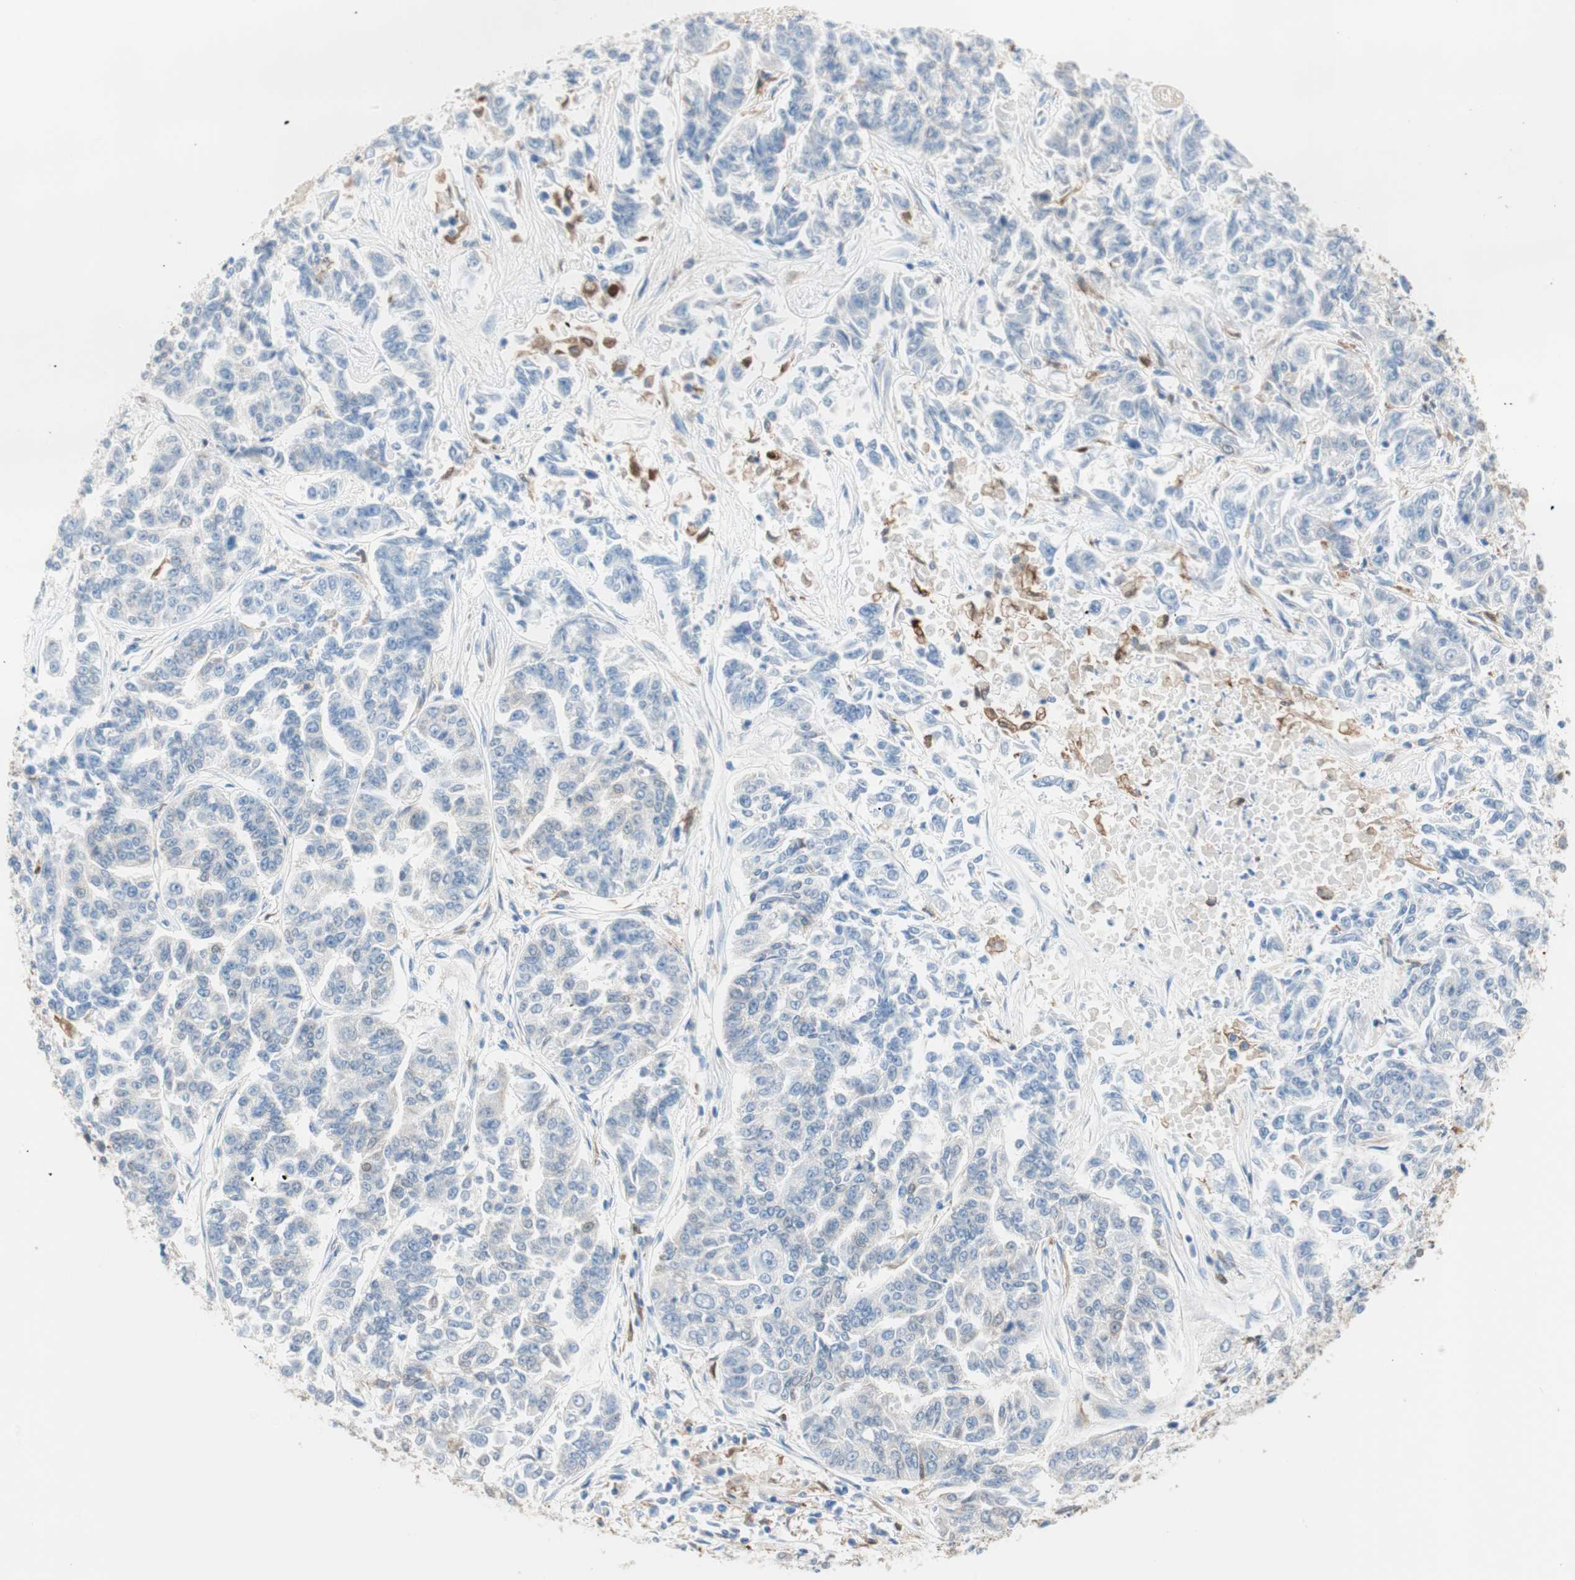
{"staining": {"intensity": "weak", "quantity": "25%-75%", "location": "cytoplasmic/membranous"}, "tissue": "lung cancer", "cell_type": "Tumor cells", "image_type": "cancer", "snomed": [{"axis": "morphology", "description": "Adenocarcinoma, NOS"}, {"axis": "topography", "description": "Lung"}], "caption": "IHC staining of lung cancer, which displays low levels of weak cytoplasmic/membranous expression in approximately 25%-75% of tumor cells indicating weak cytoplasmic/membranous protein positivity. The staining was performed using DAB (3,3'-diaminobenzidine) (brown) for protein detection and nuclei were counterstained in hematoxylin (blue).", "gene": "GLUL", "patient": {"sex": "male", "age": 84}}